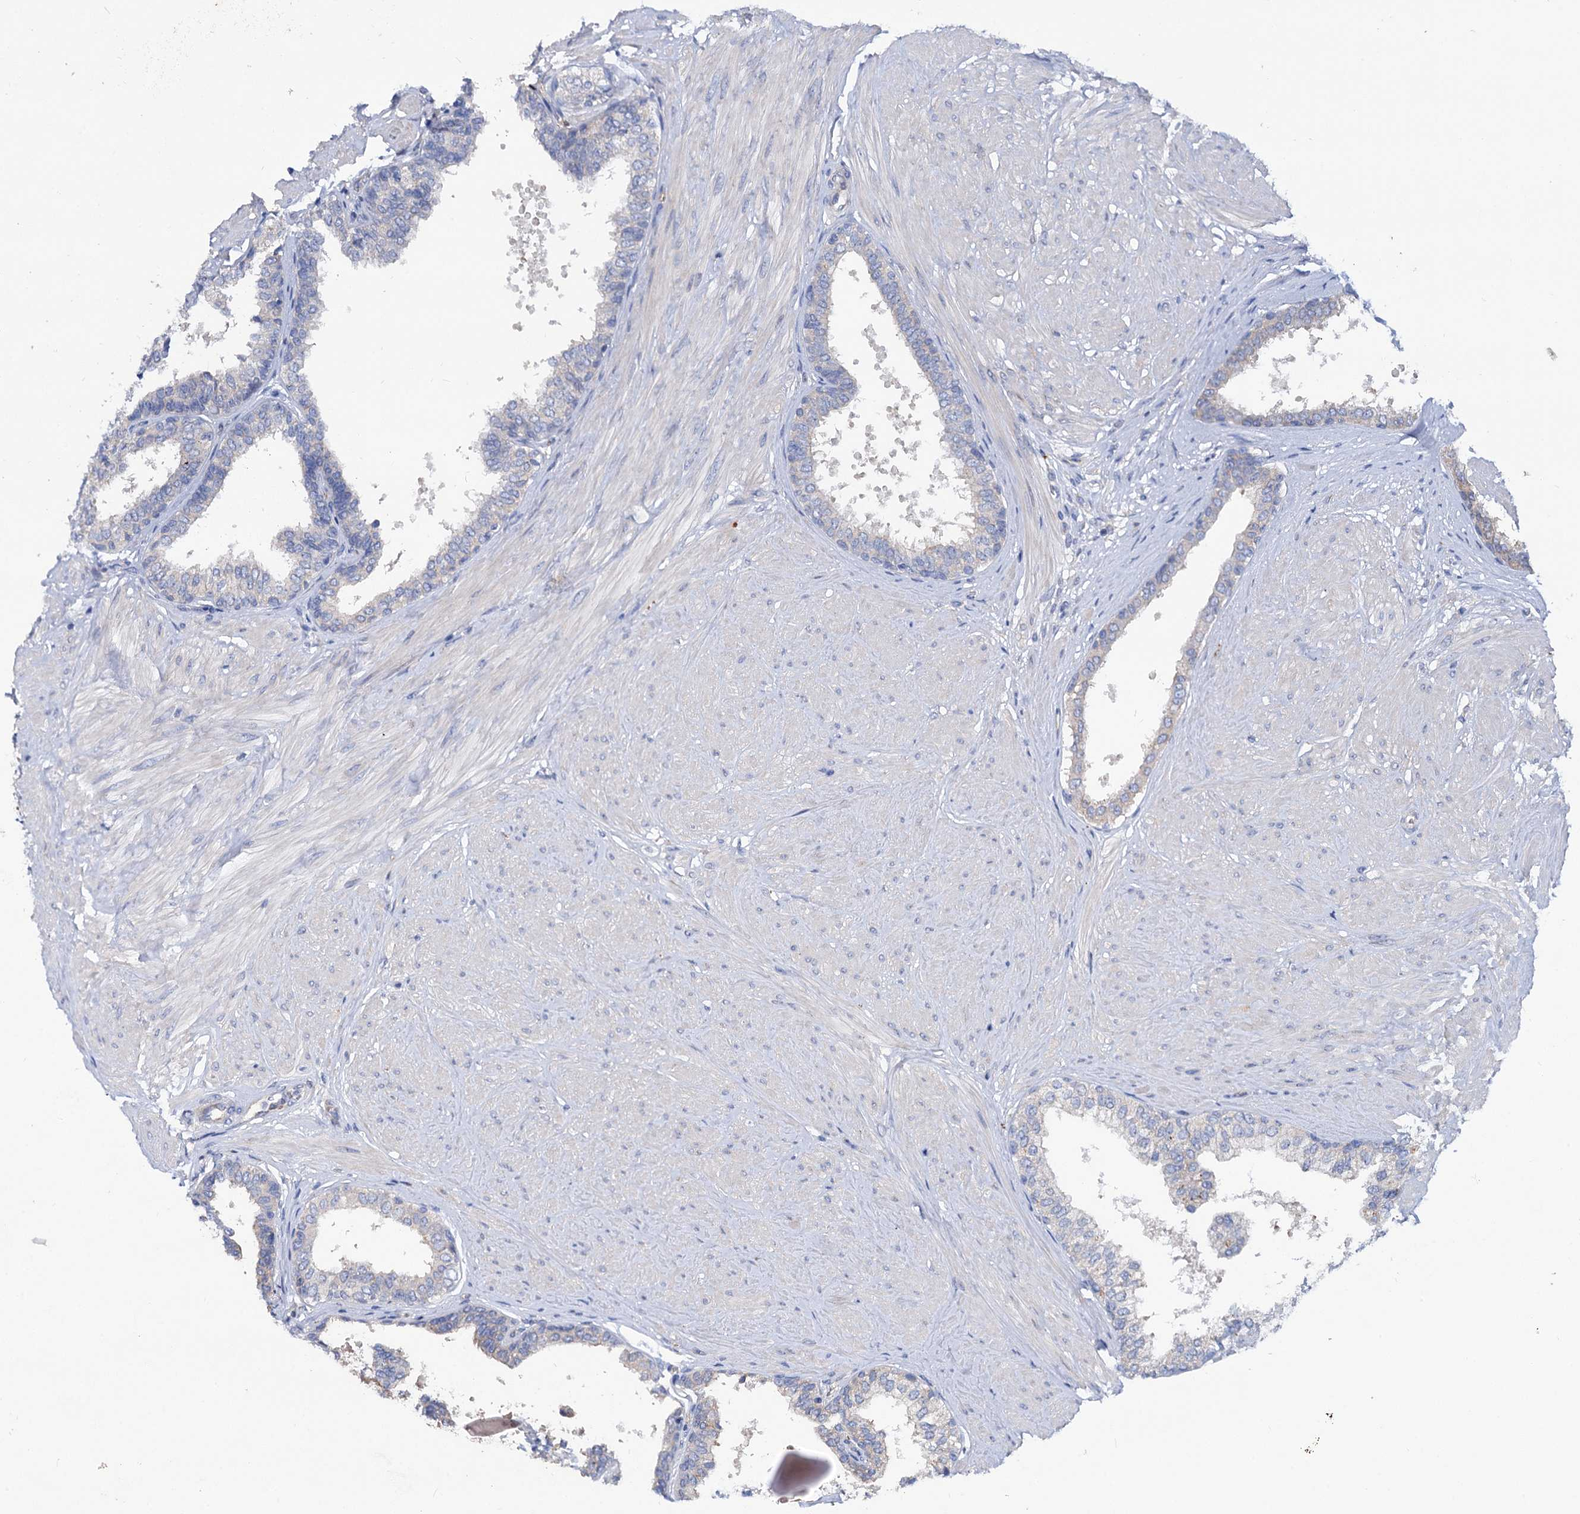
{"staining": {"intensity": "negative", "quantity": "none", "location": "none"}, "tissue": "prostate", "cell_type": "Glandular cells", "image_type": "normal", "snomed": [{"axis": "morphology", "description": "Normal tissue, NOS"}, {"axis": "topography", "description": "Prostate"}], "caption": "Immunohistochemical staining of normal prostate shows no significant positivity in glandular cells.", "gene": "TRIM55", "patient": {"sex": "male", "age": 48}}